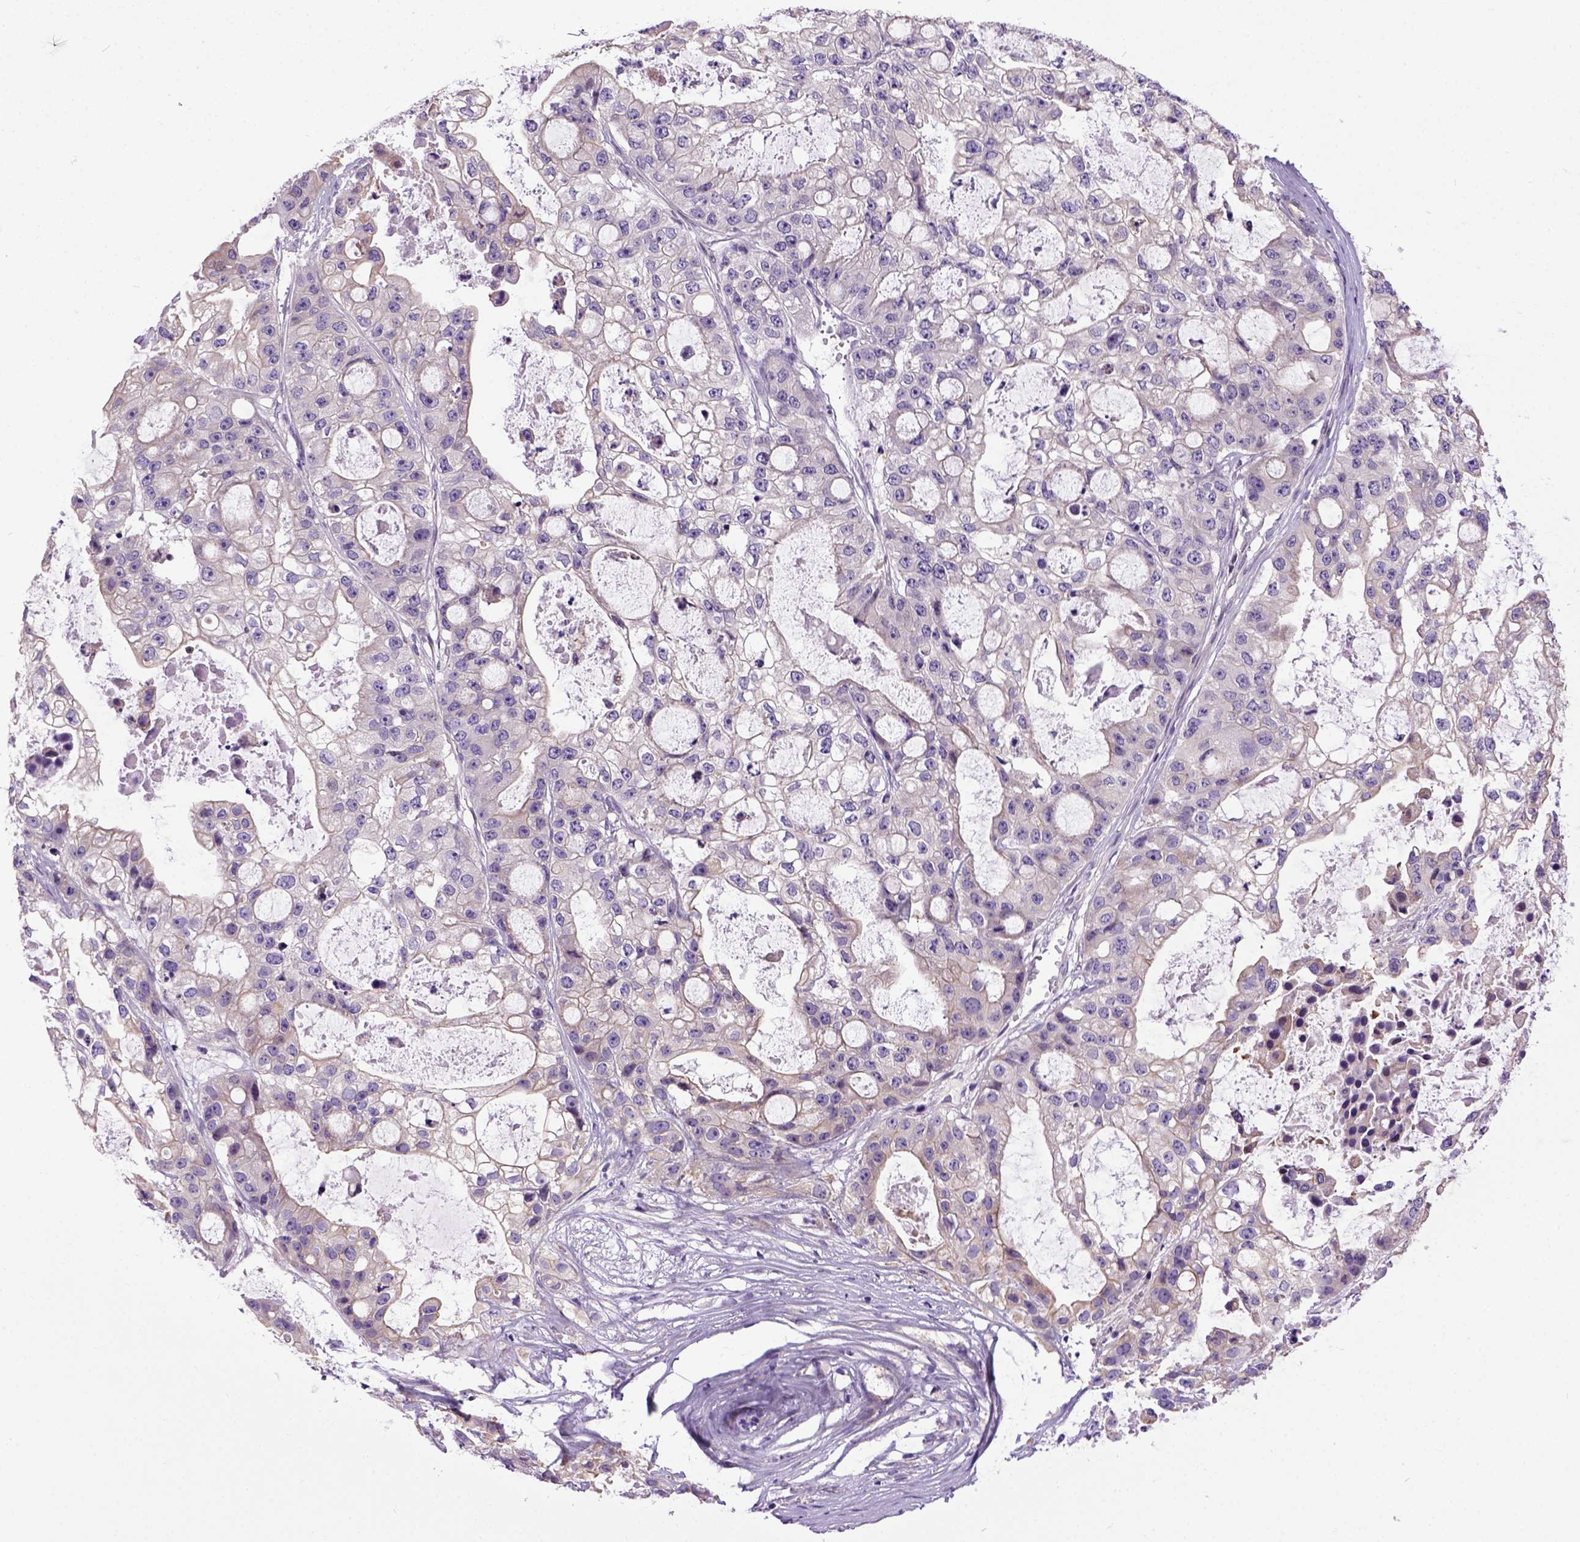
{"staining": {"intensity": "weak", "quantity": "25%-75%", "location": "cytoplasmic/membranous"}, "tissue": "ovarian cancer", "cell_type": "Tumor cells", "image_type": "cancer", "snomed": [{"axis": "morphology", "description": "Cystadenocarcinoma, serous, NOS"}, {"axis": "topography", "description": "Ovary"}], "caption": "Weak cytoplasmic/membranous protein expression is appreciated in about 25%-75% of tumor cells in ovarian cancer (serous cystadenocarcinoma).", "gene": "NEK5", "patient": {"sex": "female", "age": 56}}